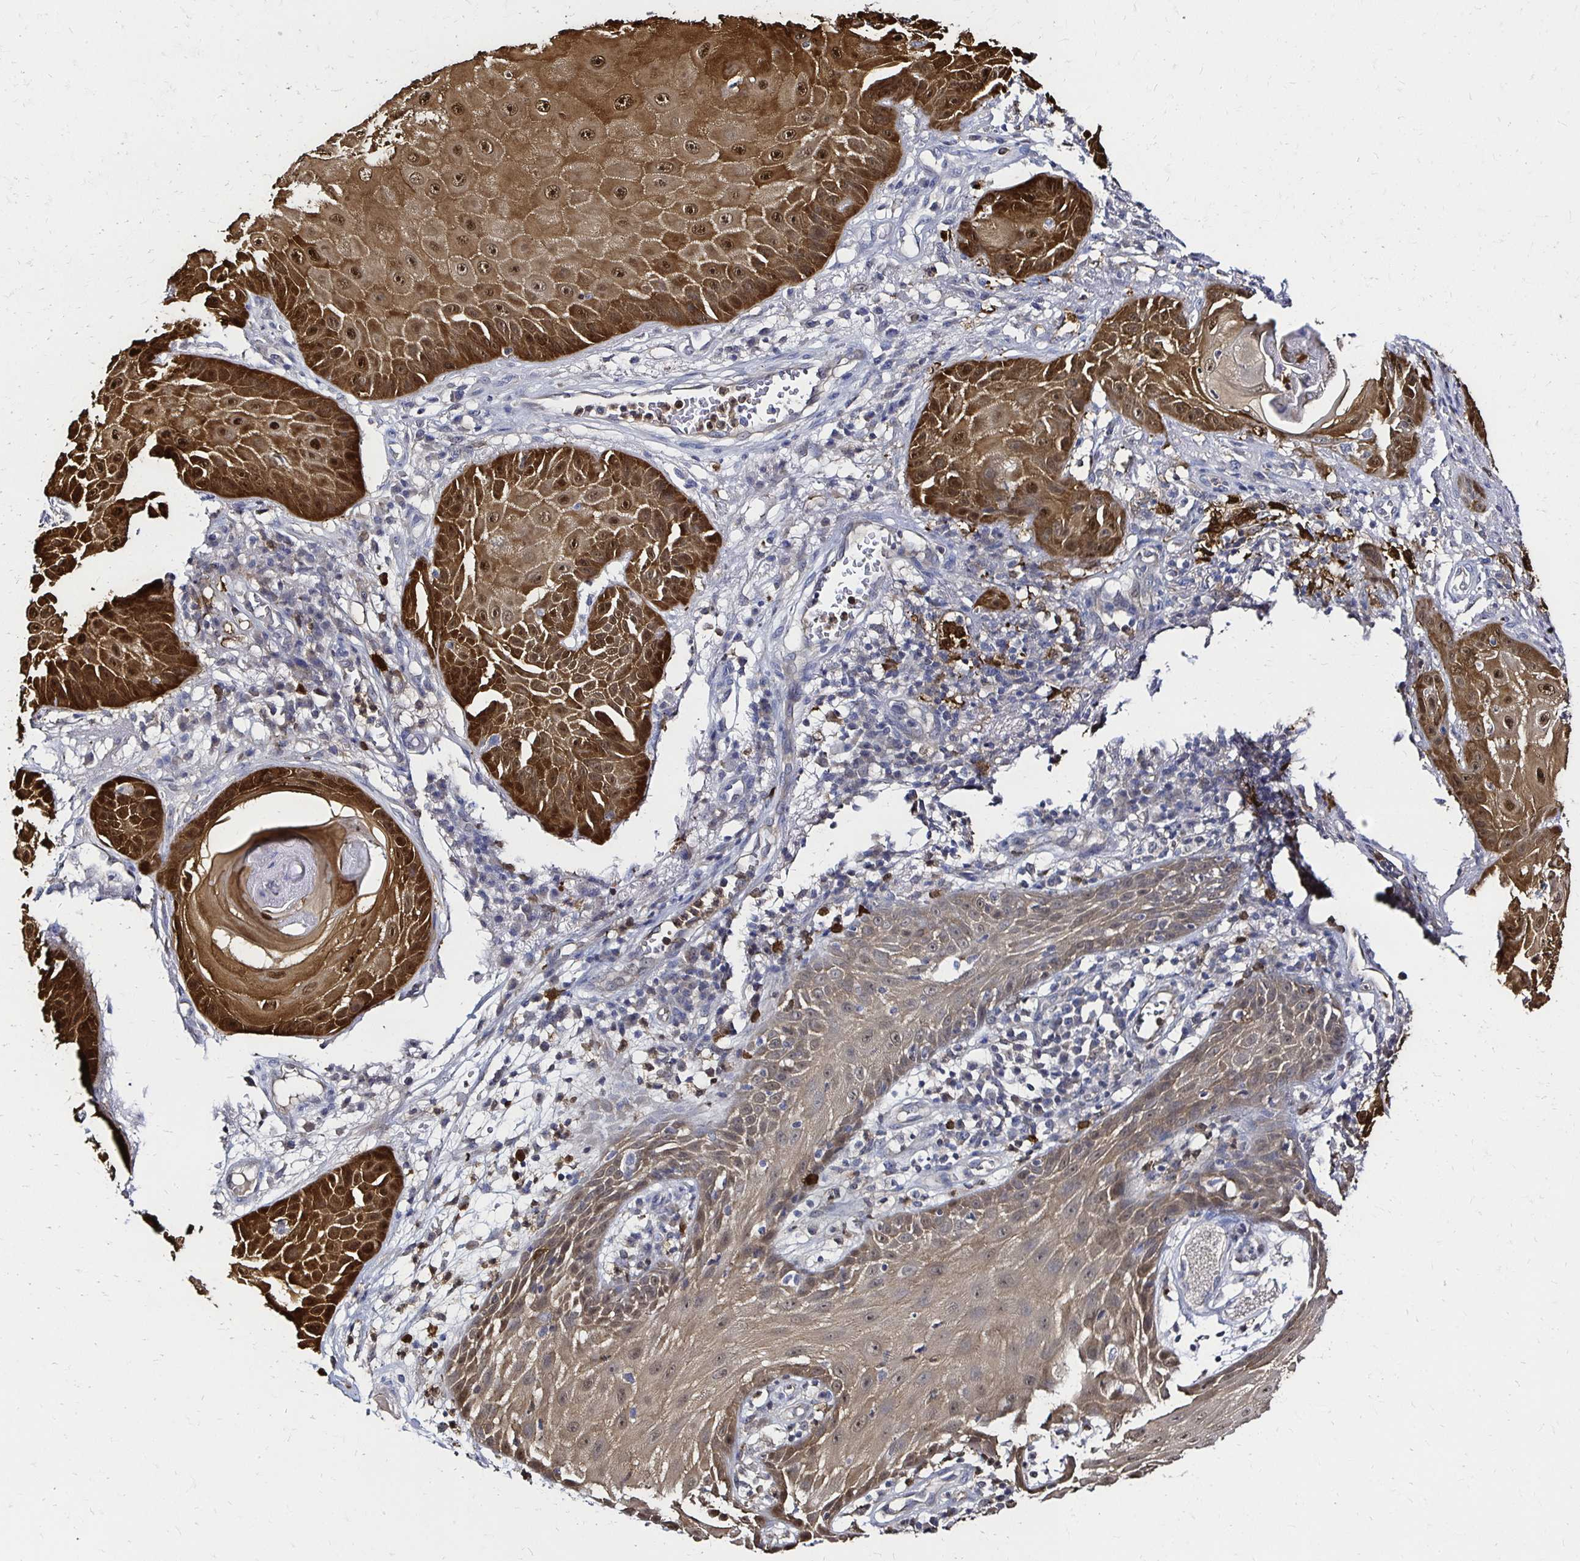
{"staining": {"intensity": "moderate", "quantity": "25%-75%", "location": "cytoplasmic/membranous,nuclear"}, "tissue": "skin cancer", "cell_type": "Tumor cells", "image_type": "cancer", "snomed": [{"axis": "morphology", "description": "Squamous cell carcinoma, NOS"}, {"axis": "topography", "description": "Skin"}], "caption": "Squamous cell carcinoma (skin) was stained to show a protein in brown. There is medium levels of moderate cytoplasmic/membranous and nuclear staining in approximately 25%-75% of tumor cells.", "gene": "TXN", "patient": {"sex": "male", "age": 70}}